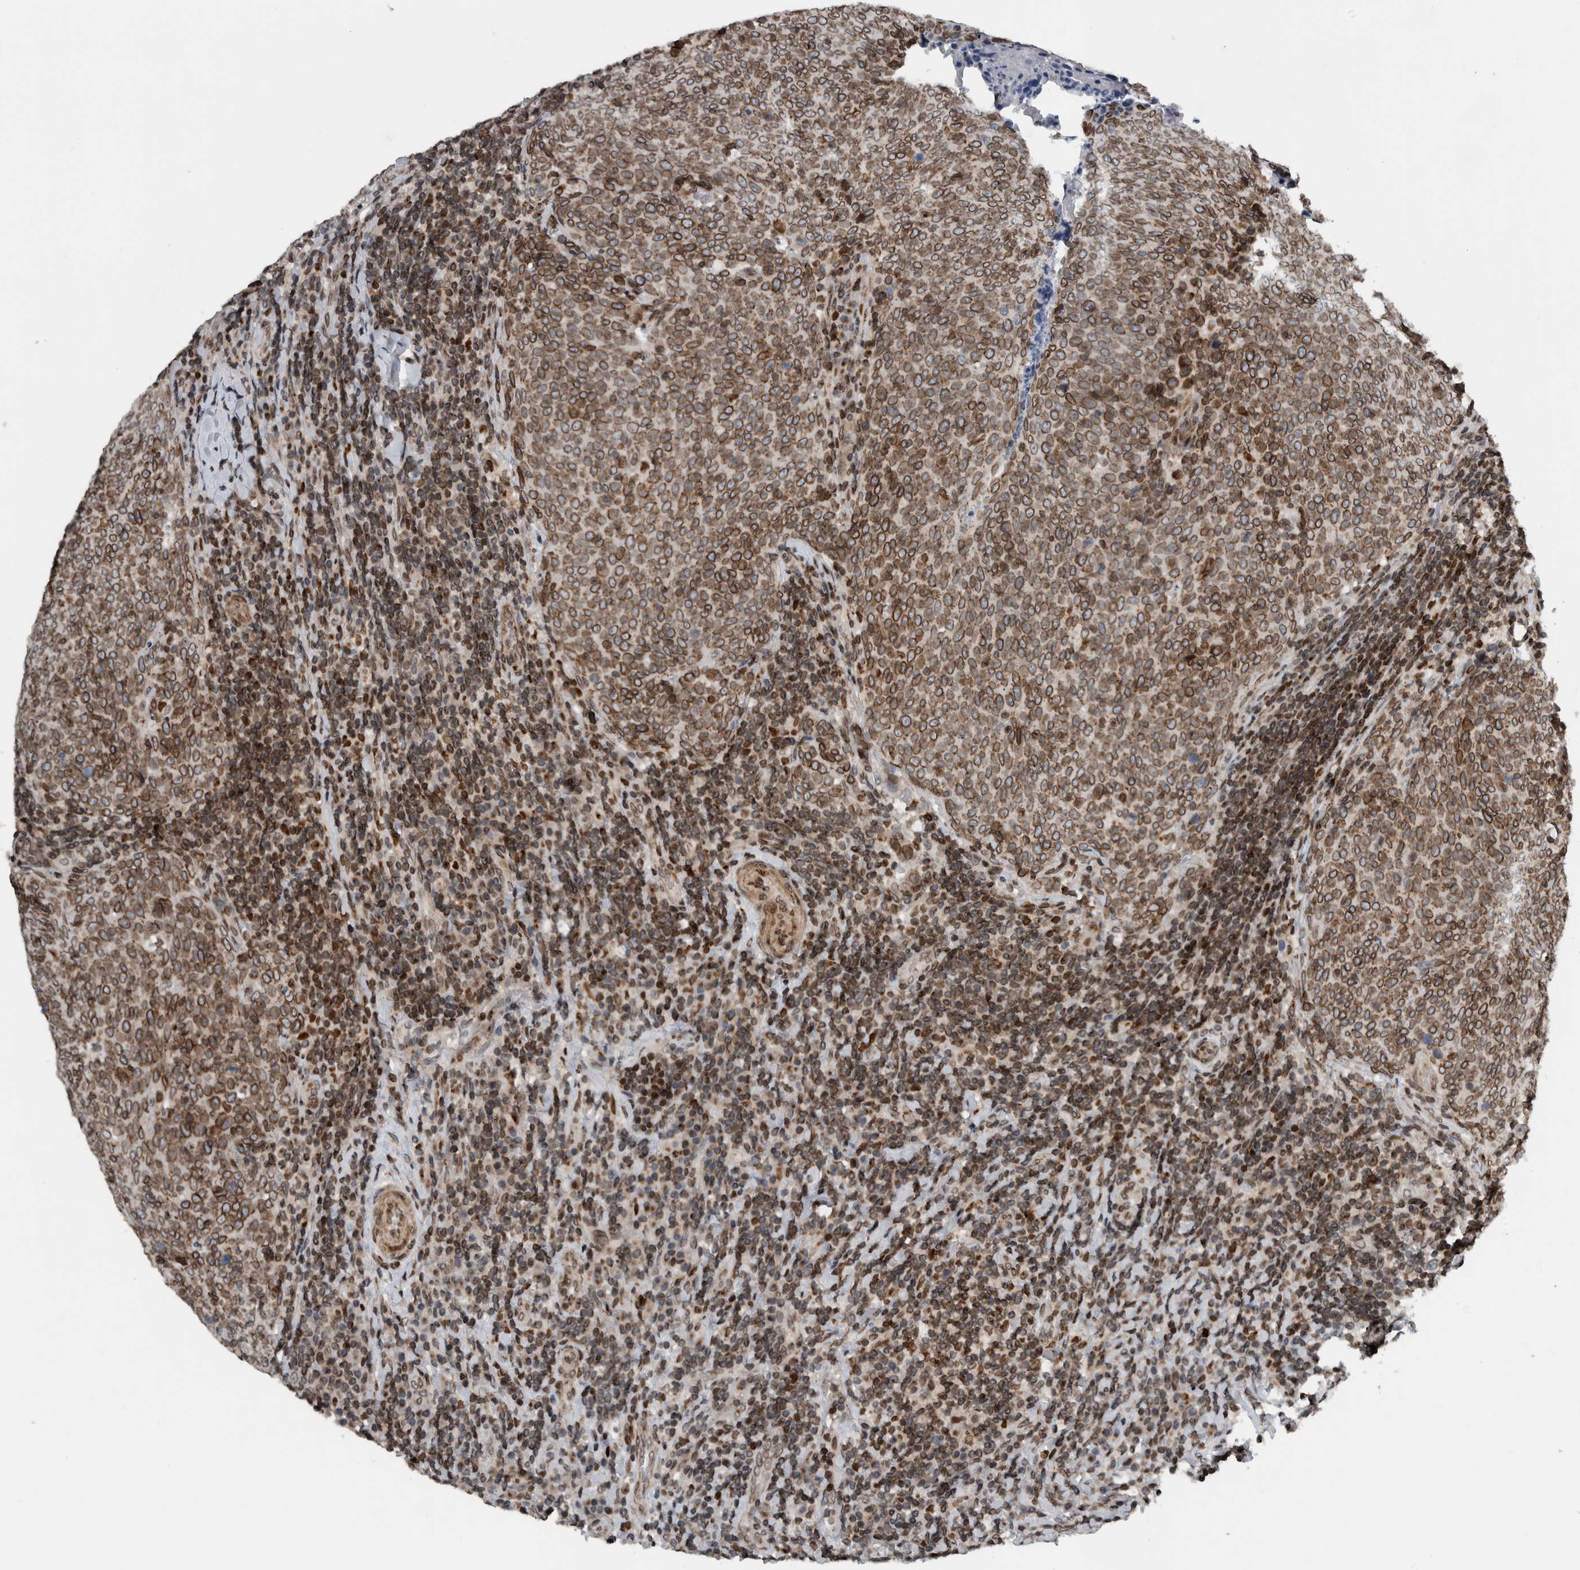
{"staining": {"intensity": "moderate", "quantity": ">75%", "location": "cytoplasmic/membranous,nuclear"}, "tissue": "head and neck cancer", "cell_type": "Tumor cells", "image_type": "cancer", "snomed": [{"axis": "morphology", "description": "Squamous cell carcinoma, NOS"}, {"axis": "morphology", "description": "Squamous cell carcinoma, metastatic, NOS"}, {"axis": "topography", "description": "Lymph node"}, {"axis": "topography", "description": "Head-Neck"}], "caption": "Protein expression by immunohistochemistry (IHC) exhibits moderate cytoplasmic/membranous and nuclear expression in approximately >75% of tumor cells in head and neck cancer.", "gene": "FAM135B", "patient": {"sex": "male", "age": 62}}